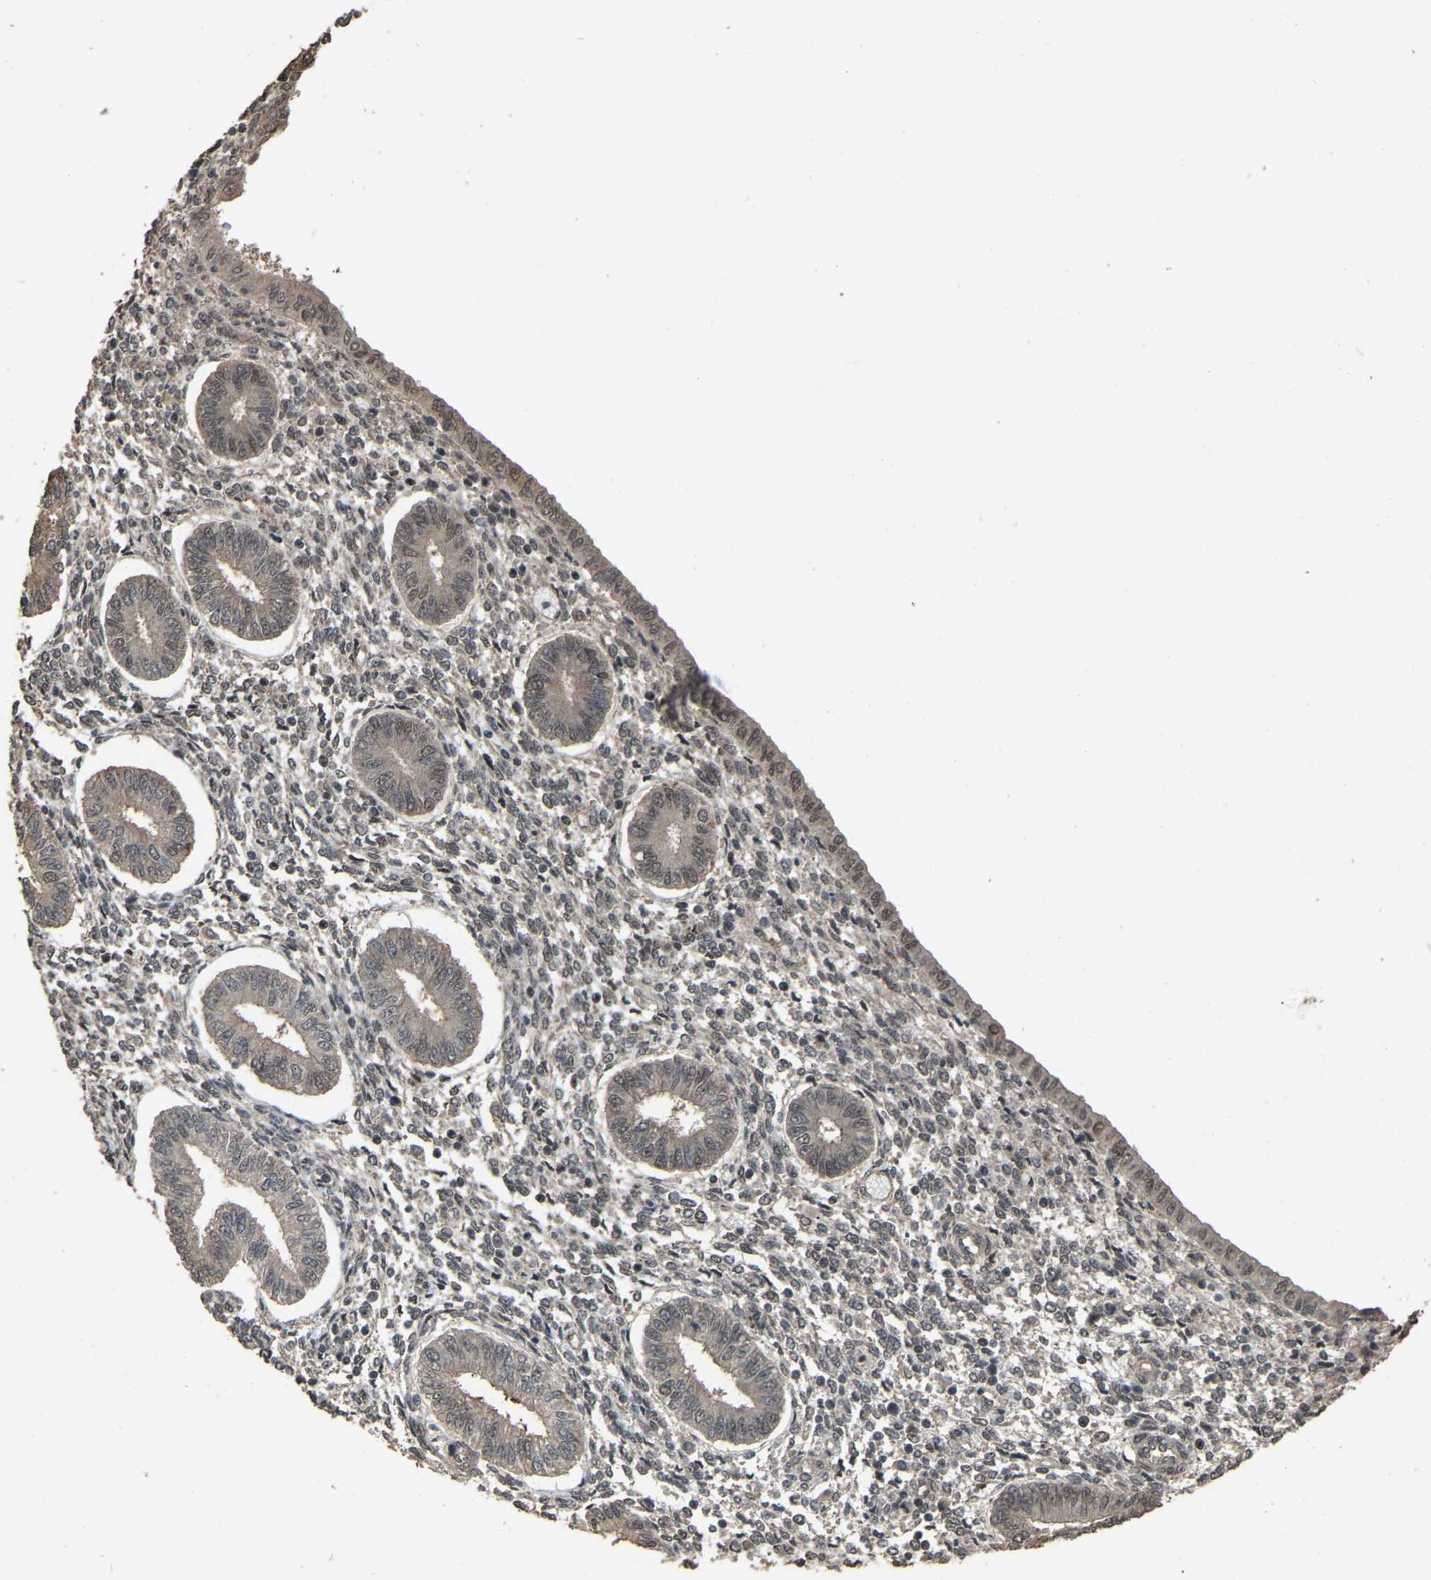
{"staining": {"intensity": "negative", "quantity": "none", "location": "none"}, "tissue": "endometrium", "cell_type": "Cells in endometrial stroma", "image_type": "normal", "snomed": [{"axis": "morphology", "description": "Normal tissue, NOS"}, {"axis": "topography", "description": "Endometrium"}], "caption": "This is an immunohistochemistry histopathology image of benign human endometrium. There is no staining in cells in endometrial stroma.", "gene": "ARHGAP23", "patient": {"sex": "female", "age": 50}}